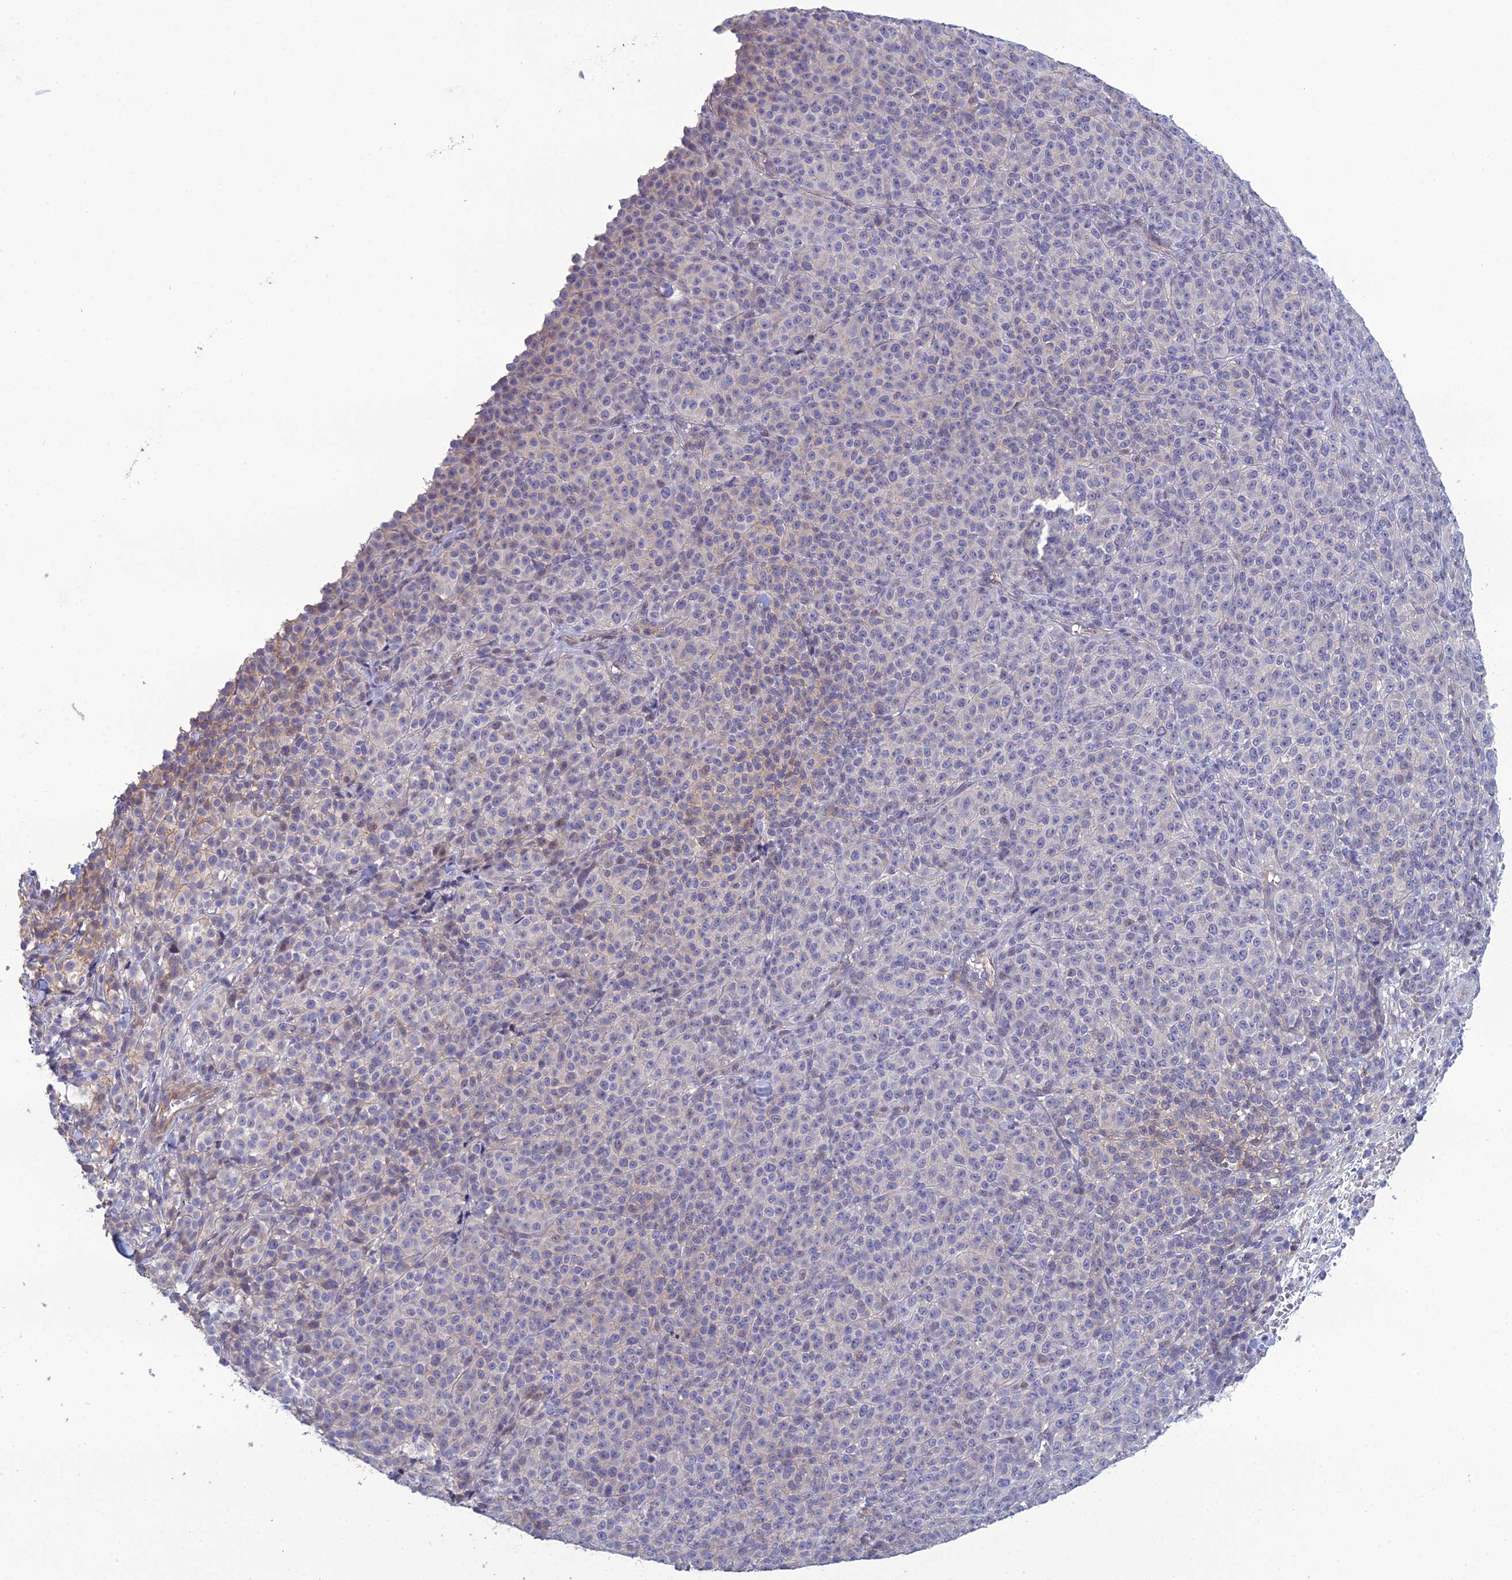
{"staining": {"intensity": "negative", "quantity": "none", "location": "none"}, "tissue": "melanoma", "cell_type": "Tumor cells", "image_type": "cancer", "snomed": [{"axis": "morphology", "description": "Normal tissue, NOS"}, {"axis": "morphology", "description": "Malignant melanoma, NOS"}, {"axis": "topography", "description": "Skin"}], "caption": "Immunohistochemistry histopathology image of human malignant melanoma stained for a protein (brown), which displays no expression in tumor cells.", "gene": "LZTS2", "patient": {"sex": "female", "age": 34}}